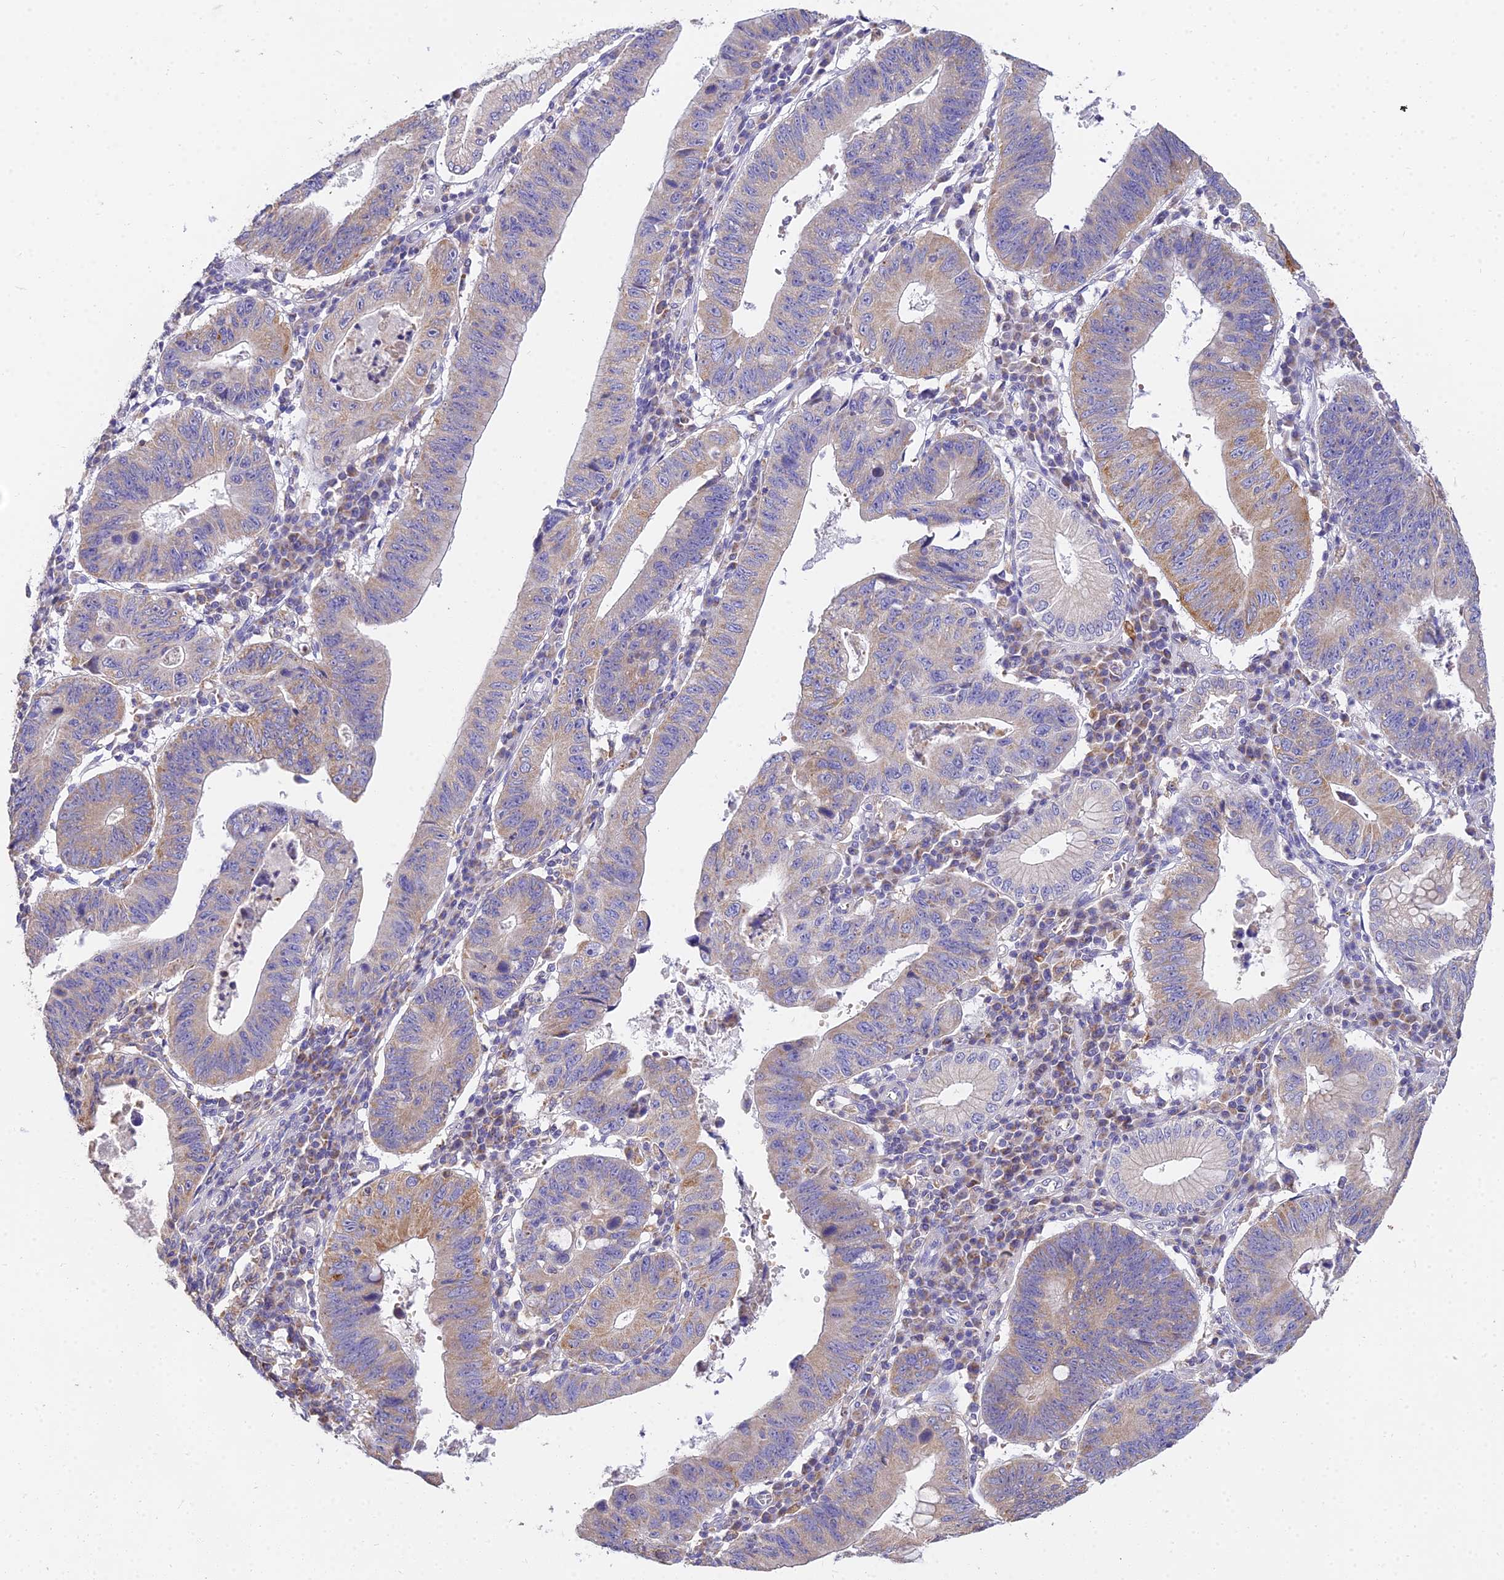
{"staining": {"intensity": "moderate", "quantity": "<25%", "location": "cytoplasmic/membranous"}, "tissue": "stomach cancer", "cell_type": "Tumor cells", "image_type": "cancer", "snomed": [{"axis": "morphology", "description": "Adenocarcinoma, NOS"}, {"axis": "topography", "description": "Stomach"}], "caption": "Adenocarcinoma (stomach) stained with DAB IHC displays low levels of moderate cytoplasmic/membranous expression in approximately <25% of tumor cells.", "gene": "ARL8B", "patient": {"sex": "male", "age": 59}}